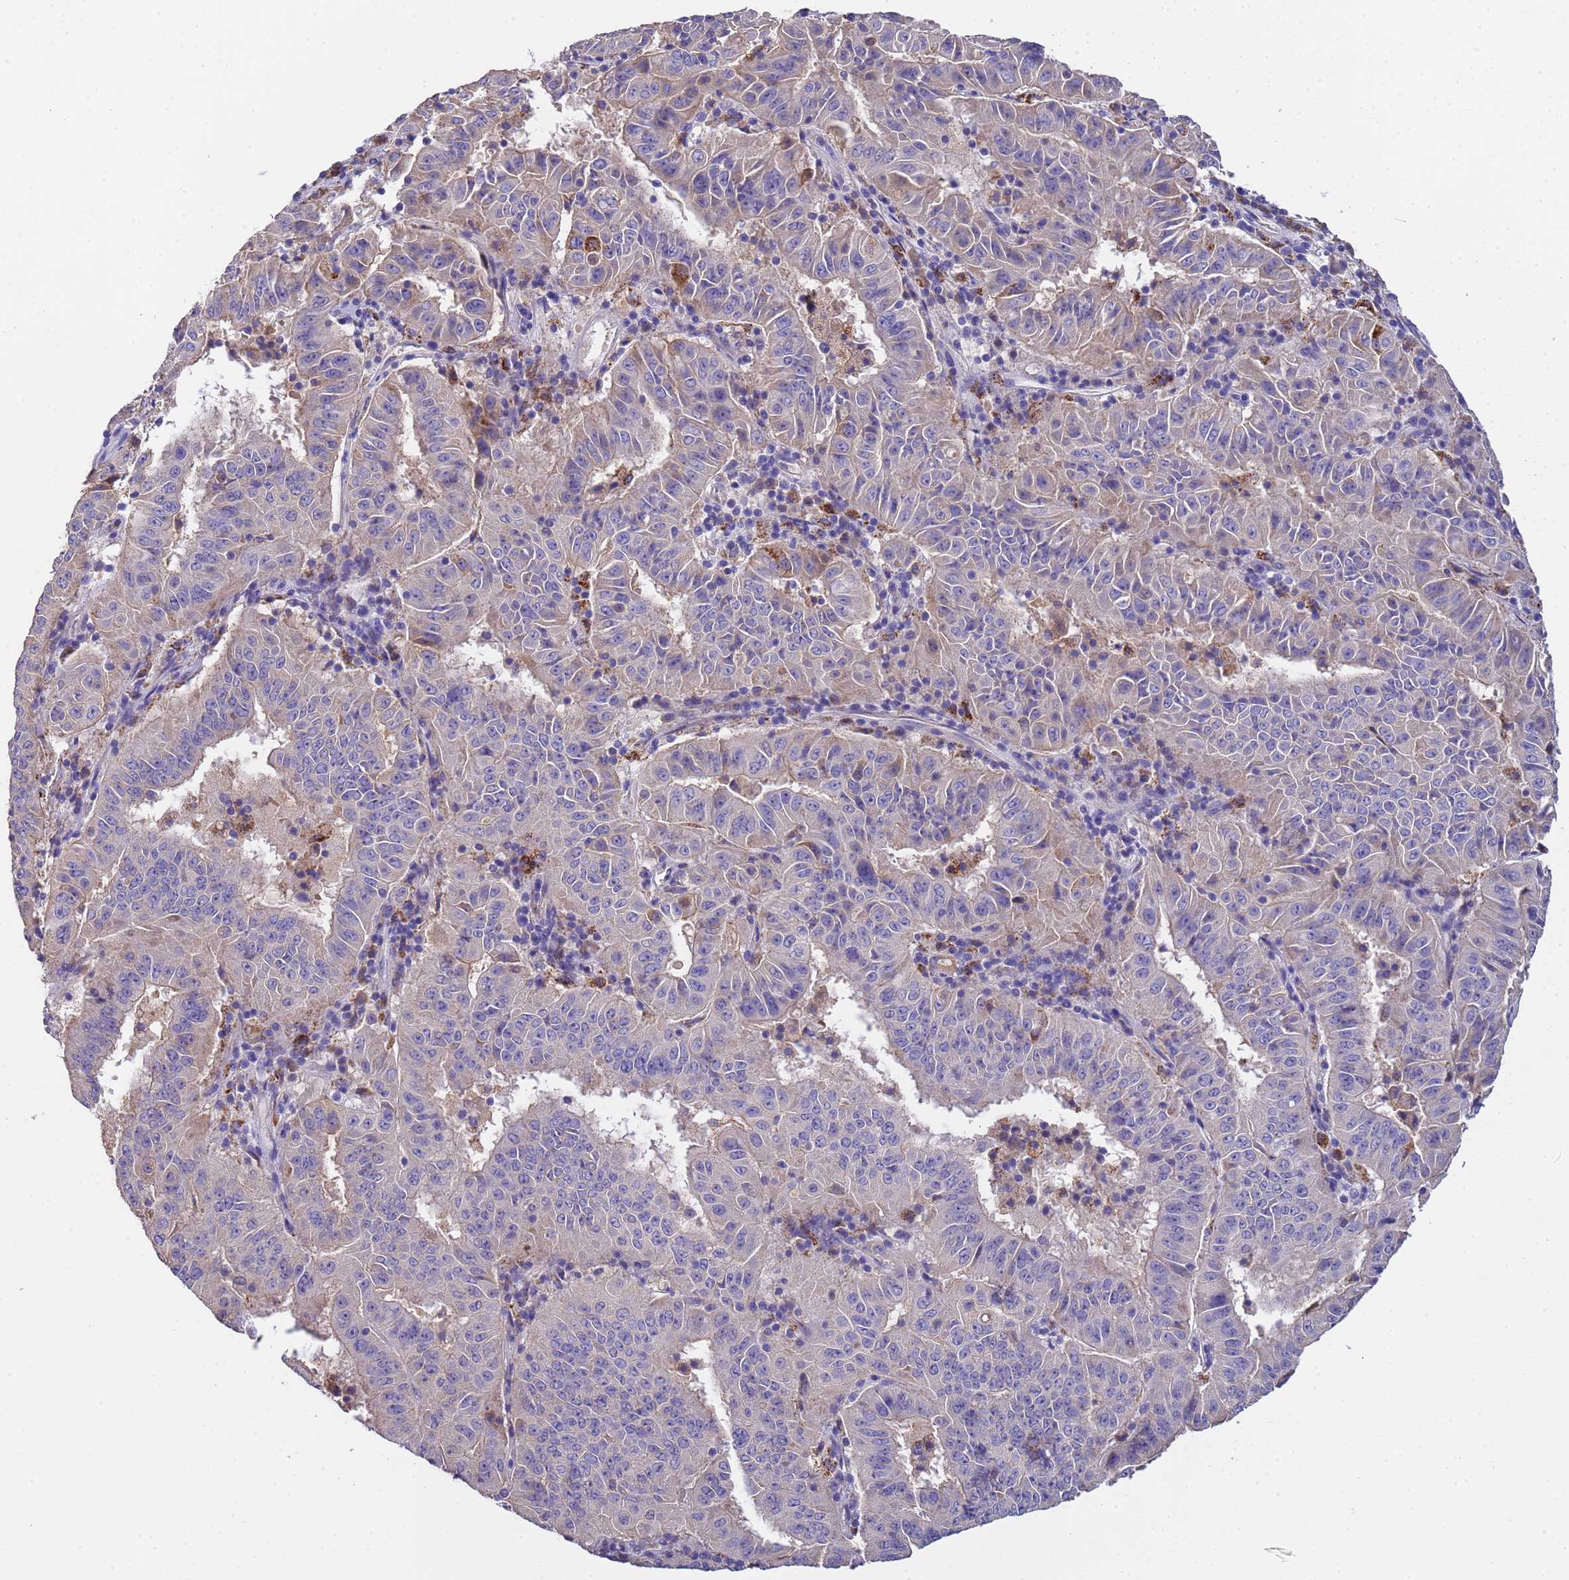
{"staining": {"intensity": "negative", "quantity": "none", "location": "none"}, "tissue": "pancreatic cancer", "cell_type": "Tumor cells", "image_type": "cancer", "snomed": [{"axis": "morphology", "description": "Adenocarcinoma, NOS"}, {"axis": "topography", "description": "Pancreas"}], "caption": "A photomicrograph of human pancreatic cancer (adenocarcinoma) is negative for staining in tumor cells. (DAB (3,3'-diaminobenzidine) IHC, high magnification).", "gene": "SLC24A3", "patient": {"sex": "male", "age": 63}}